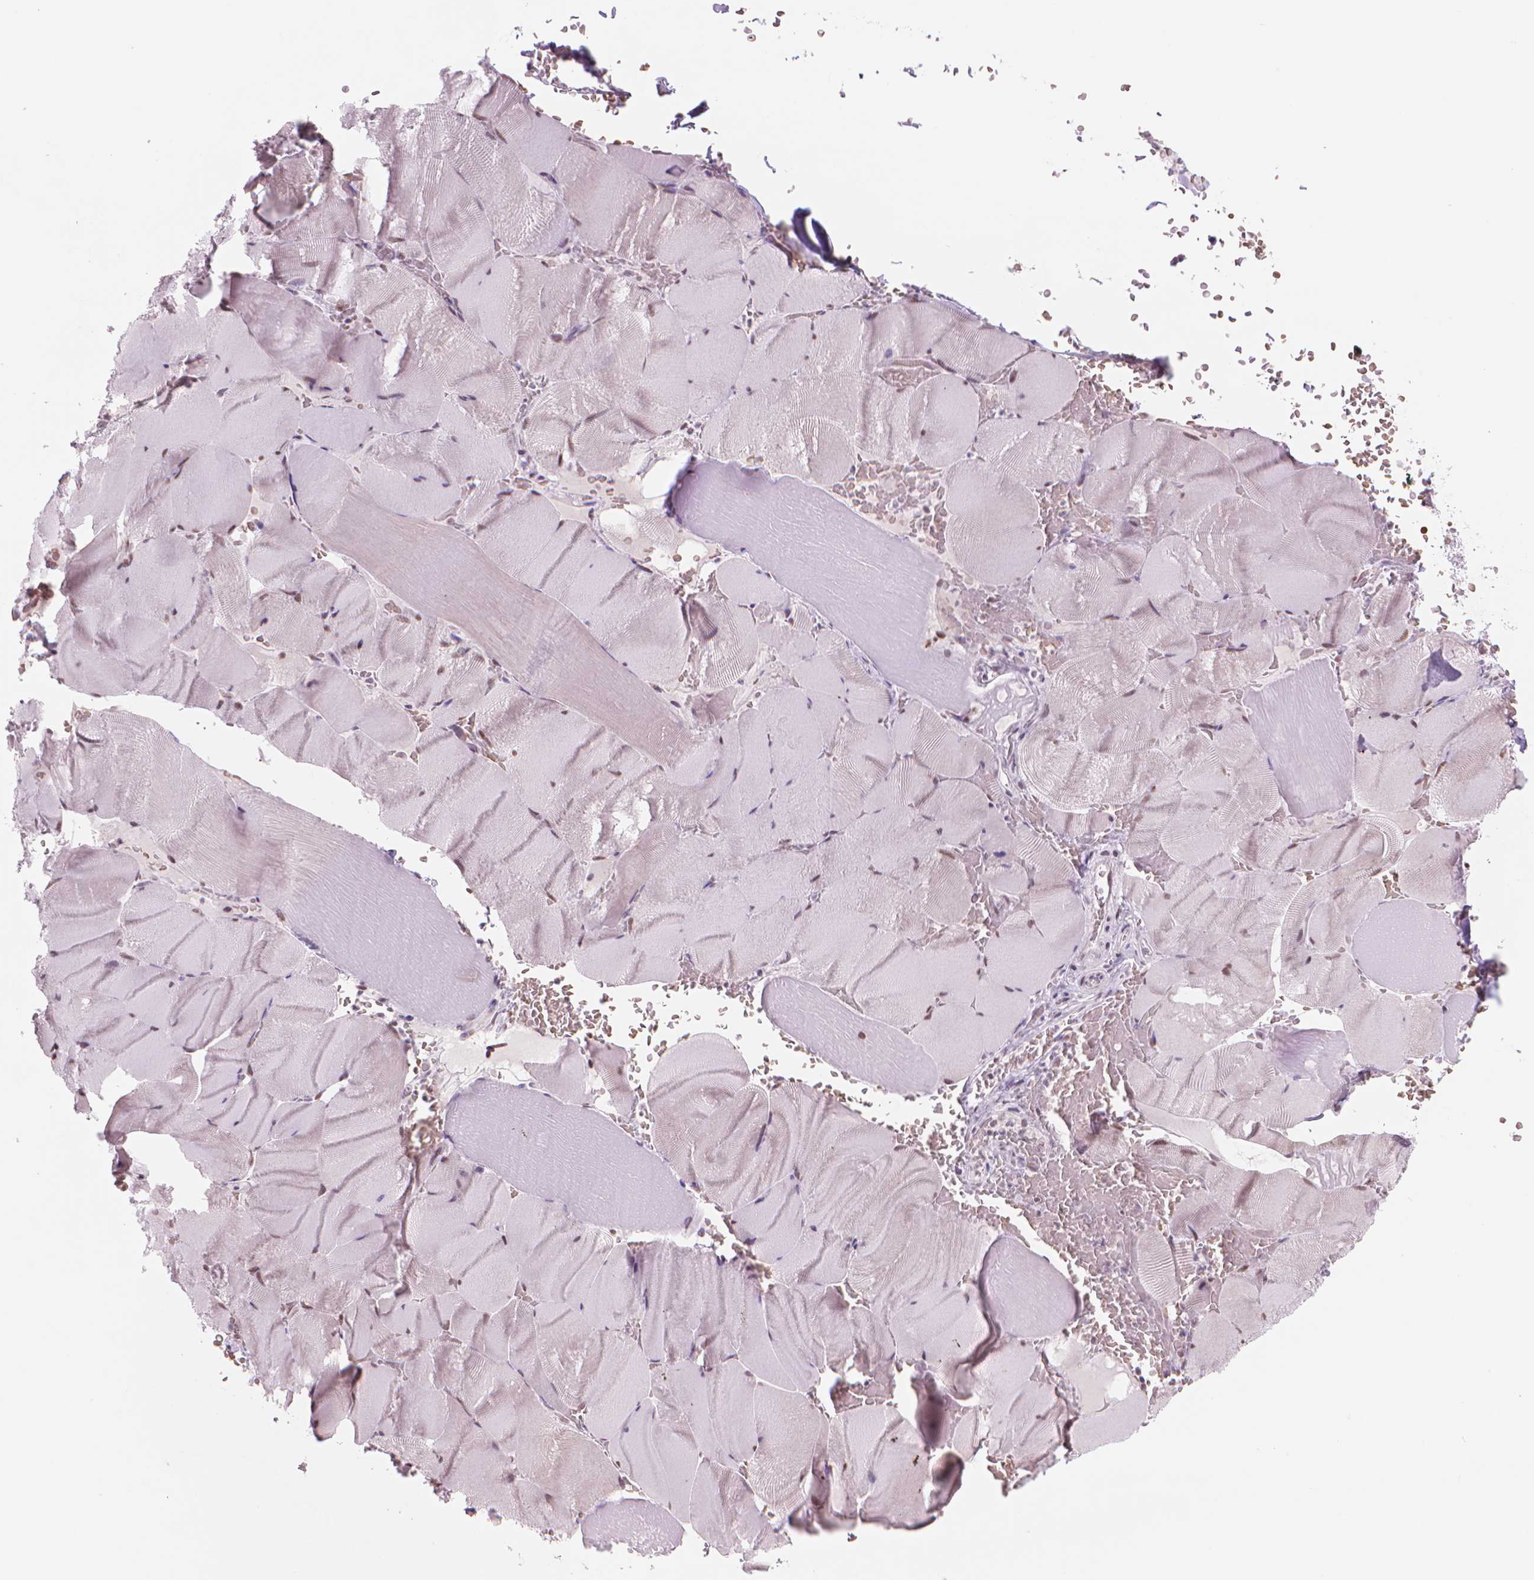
{"staining": {"intensity": "moderate", "quantity": "25%-75%", "location": "nuclear"}, "tissue": "skeletal muscle", "cell_type": "Myocytes", "image_type": "normal", "snomed": [{"axis": "morphology", "description": "Normal tissue, NOS"}, {"axis": "topography", "description": "Skeletal muscle"}], "caption": "IHC of benign human skeletal muscle demonstrates medium levels of moderate nuclear positivity in approximately 25%-75% of myocytes.", "gene": "POLR3D", "patient": {"sex": "male", "age": 56}}